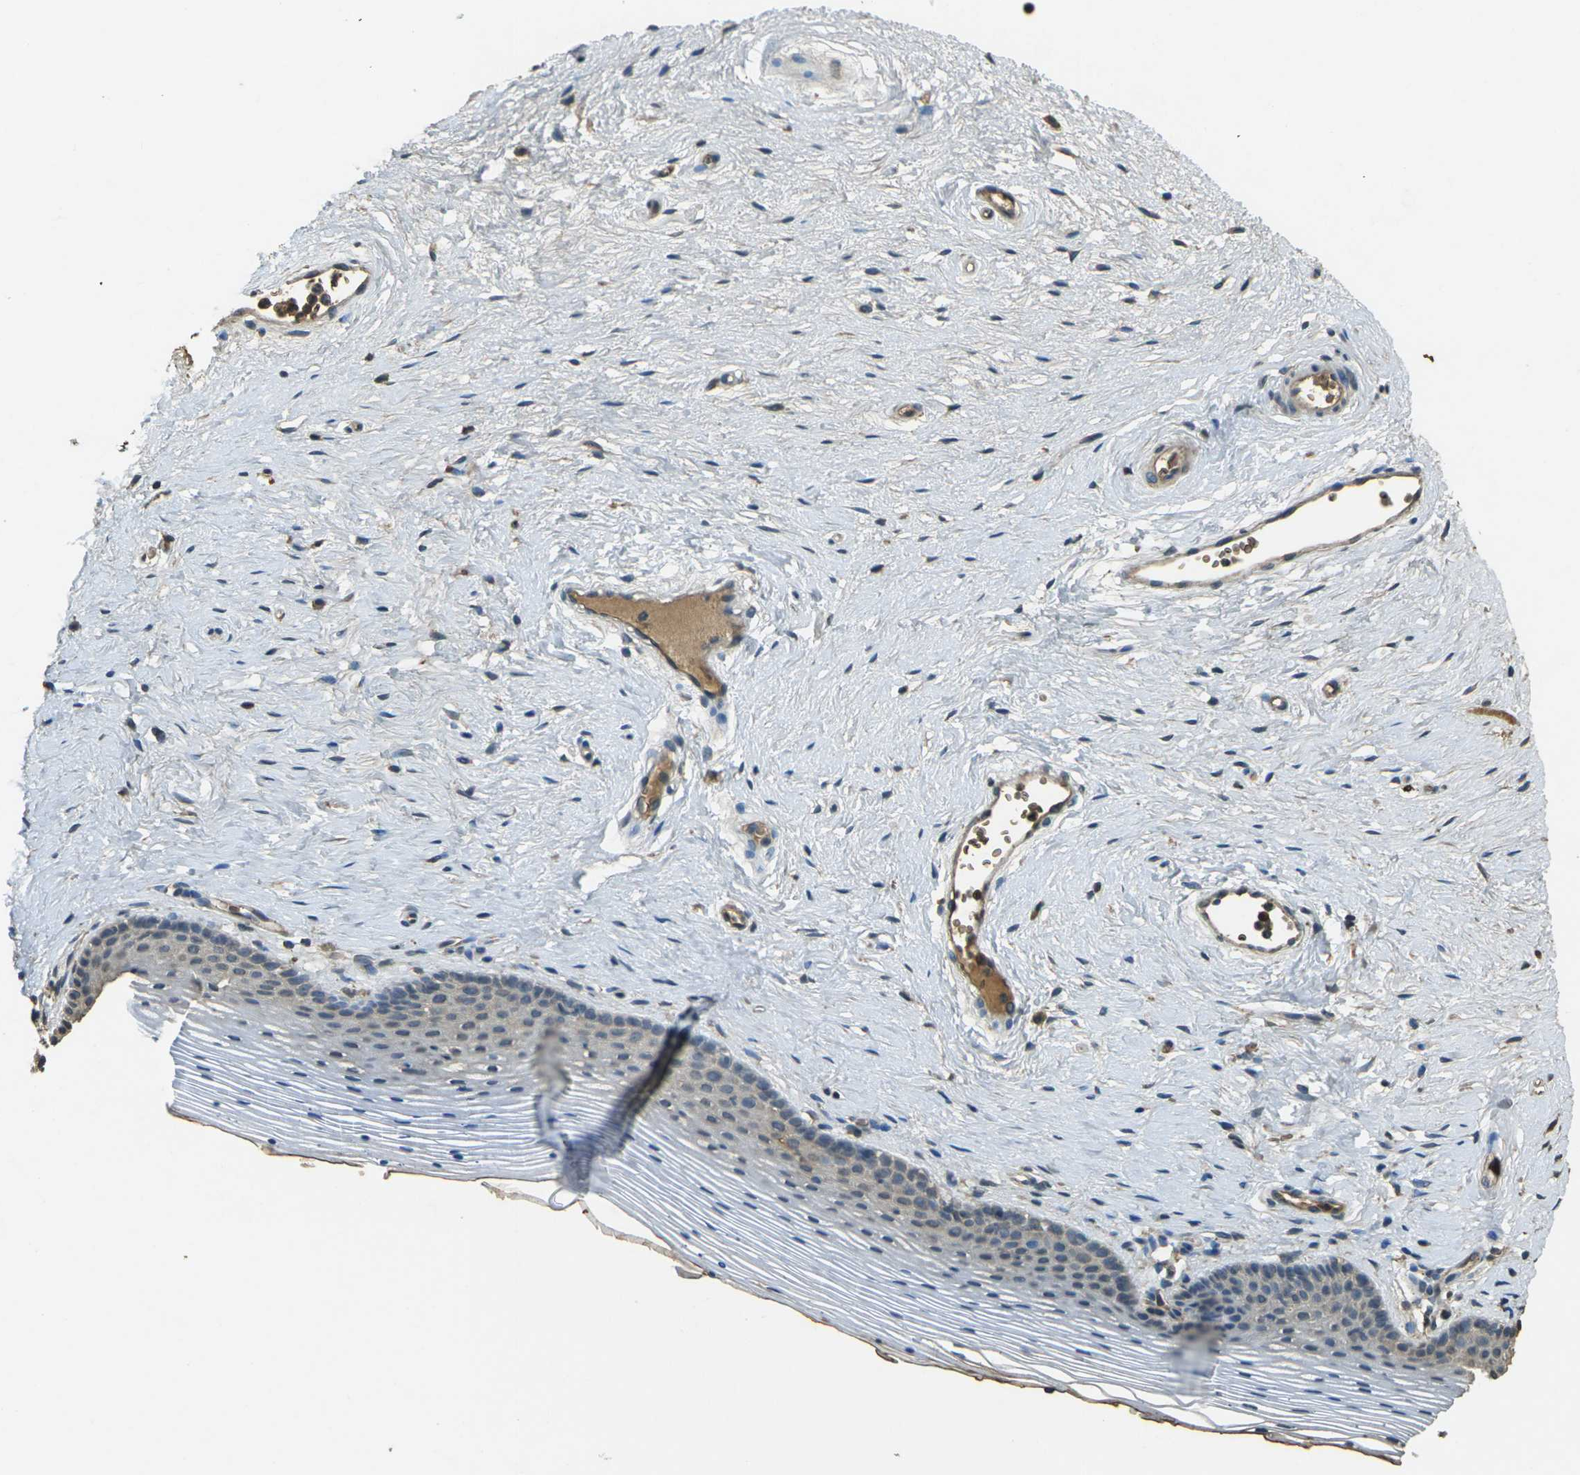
{"staining": {"intensity": "weak", "quantity": "<25%", "location": "cytoplasmic/membranous"}, "tissue": "vagina", "cell_type": "Squamous epithelial cells", "image_type": "normal", "snomed": [{"axis": "morphology", "description": "Normal tissue, NOS"}, {"axis": "topography", "description": "Vagina"}], "caption": "A high-resolution image shows IHC staining of normal vagina, which demonstrates no significant positivity in squamous epithelial cells.", "gene": "HBB", "patient": {"sex": "female", "age": 32}}